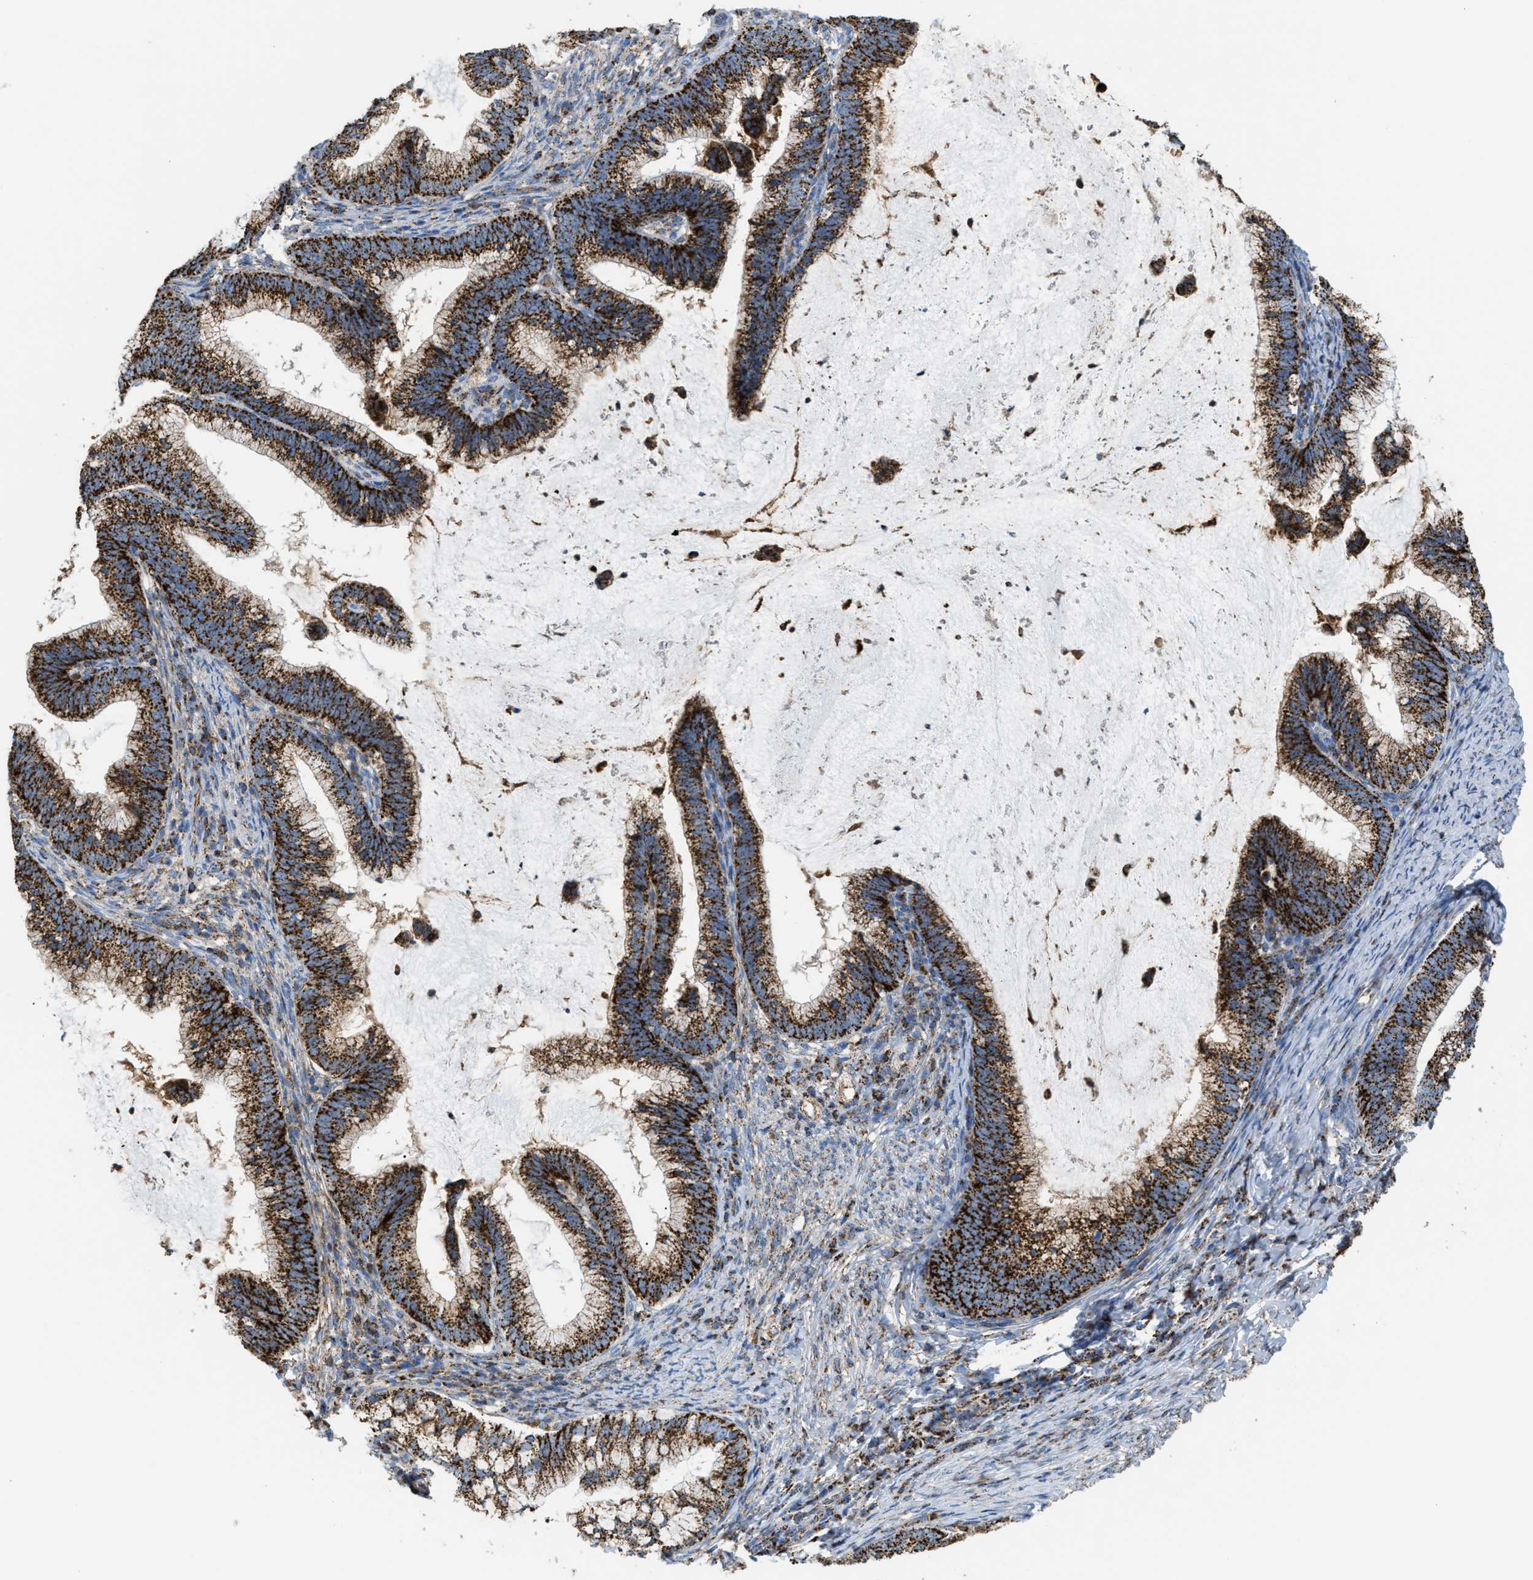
{"staining": {"intensity": "strong", "quantity": ">75%", "location": "cytoplasmic/membranous"}, "tissue": "cervical cancer", "cell_type": "Tumor cells", "image_type": "cancer", "snomed": [{"axis": "morphology", "description": "Adenocarcinoma, NOS"}, {"axis": "topography", "description": "Cervix"}], "caption": "Cervical cancer stained for a protein displays strong cytoplasmic/membranous positivity in tumor cells. (DAB IHC with brightfield microscopy, high magnification).", "gene": "ECHS1", "patient": {"sex": "female", "age": 36}}